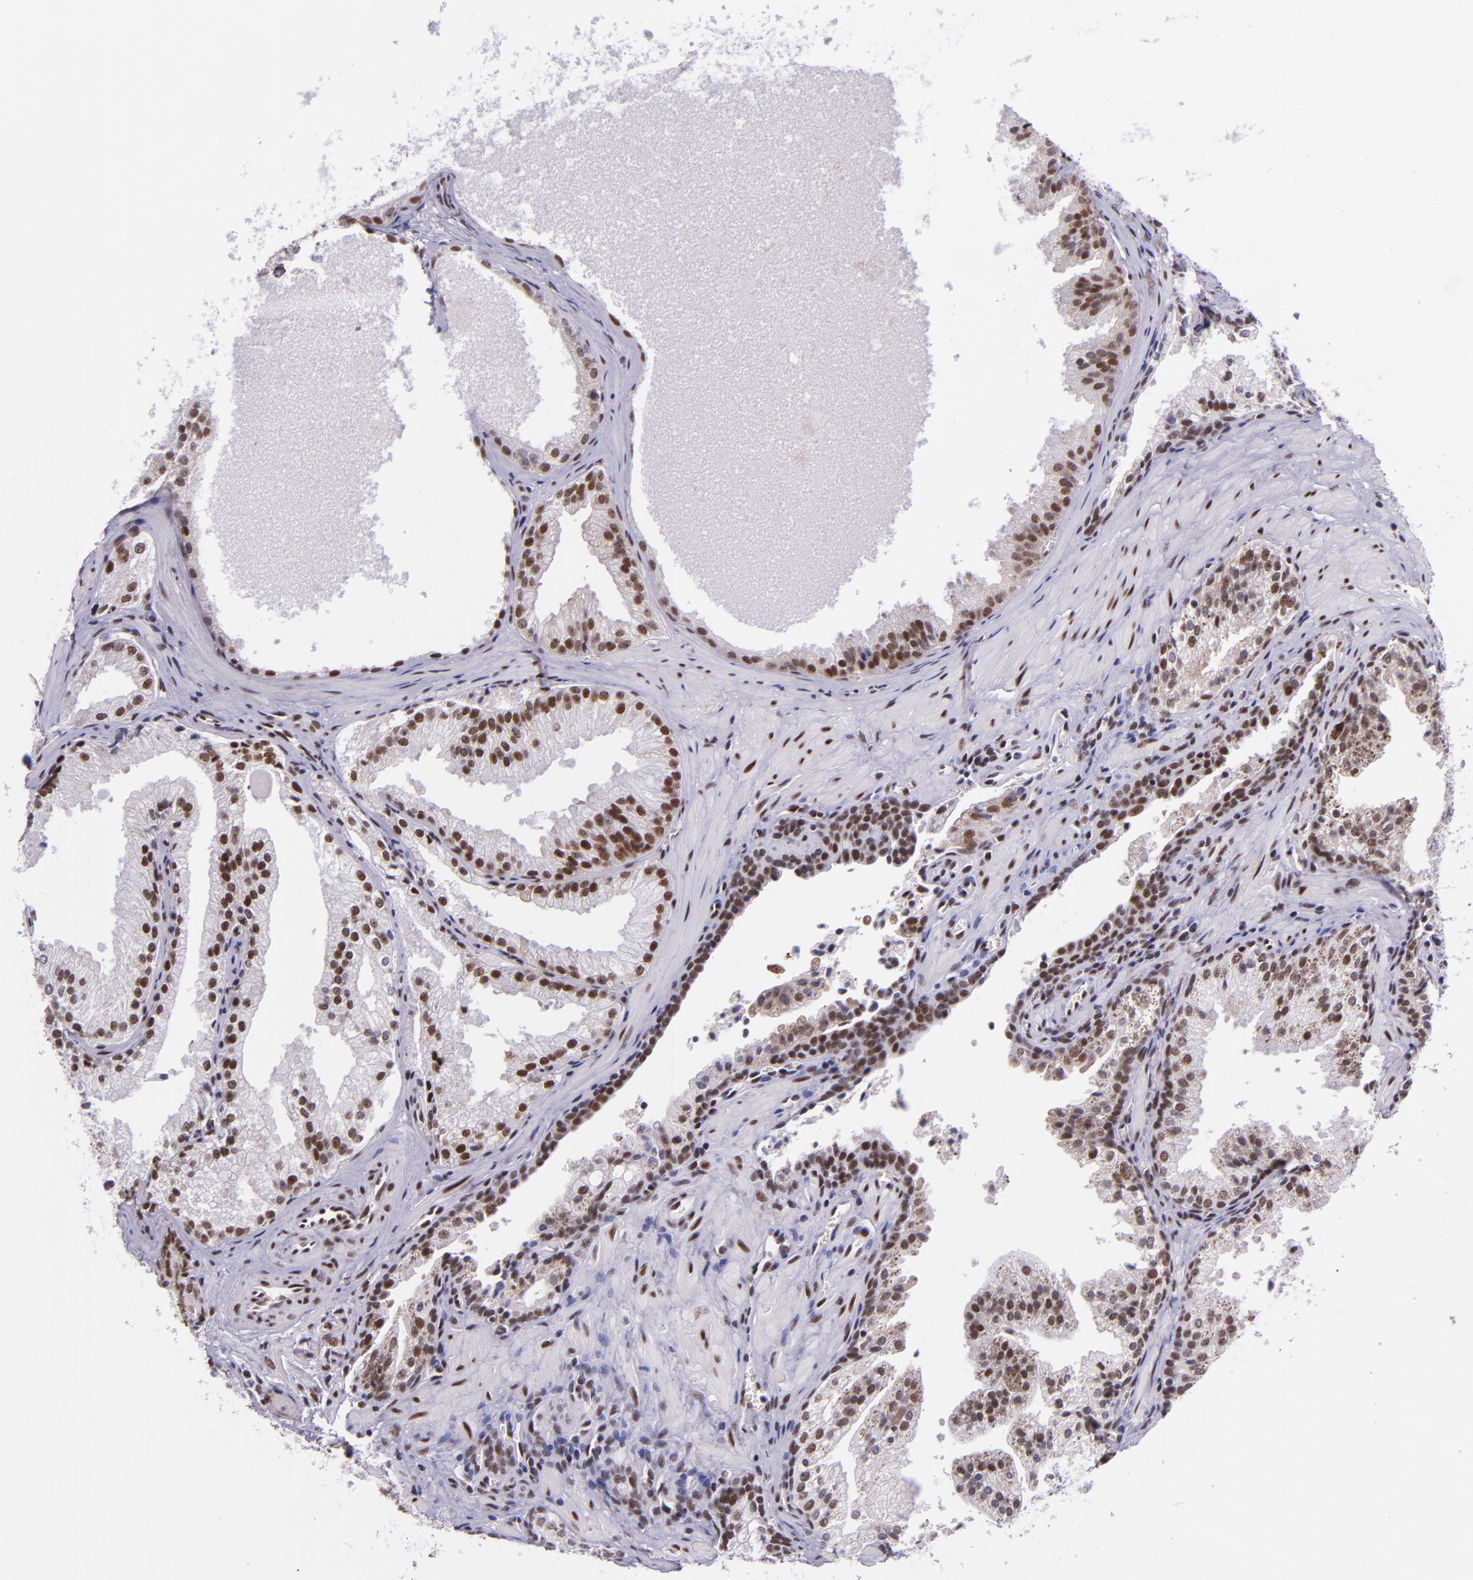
{"staining": {"intensity": "moderate", "quantity": ">75%", "location": "nuclear"}, "tissue": "prostate cancer", "cell_type": "Tumor cells", "image_type": "cancer", "snomed": [{"axis": "morphology", "description": "Adenocarcinoma, Medium grade"}, {"axis": "topography", "description": "Prostate"}], "caption": "A brown stain shows moderate nuclear positivity of a protein in prostate cancer (medium-grade adenocarcinoma) tumor cells.", "gene": "GPKOW", "patient": {"sex": "male", "age": 64}}